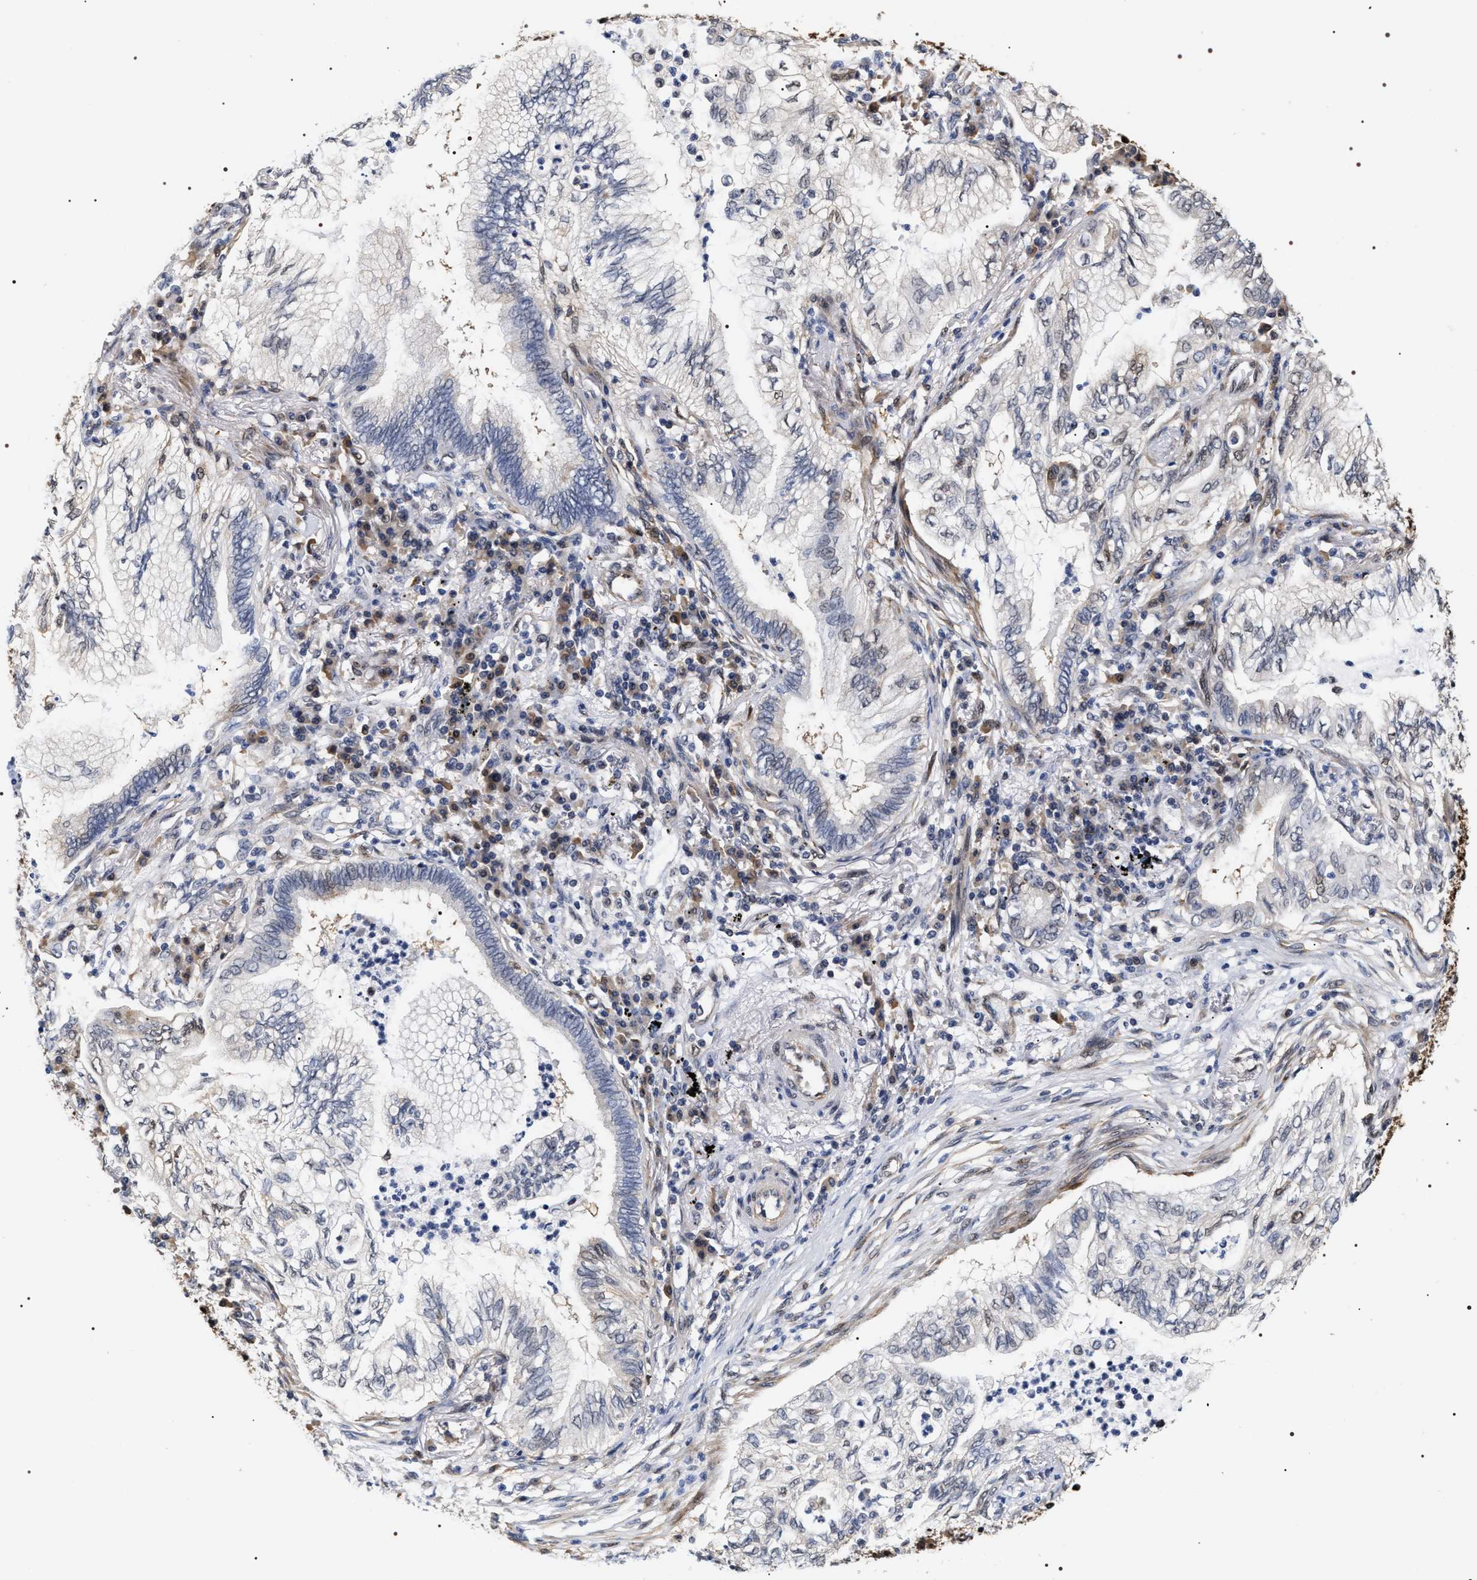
{"staining": {"intensity": "negative", "quantity": "none", "location": "none"}, "tissue": "lung cancer", "cell_type": "Tumor cells", "image_type": "cancer", "snomed": [{"axis": "morphology", "description": "Normal tissue, NOS"}, {"axis": "morphology", "description": "Adenocarcinoma, NOS"}, {"axis": "topography", "description": "Bronchus"}, {"axis": "topography", "description": "Lung"}], "caption": "Immunohistochemical staining of lung adenocarcinoma displays no significant expression in tumor cells.", "gene": "BAG6", "patient": {"sex": "female", "age": 70}}